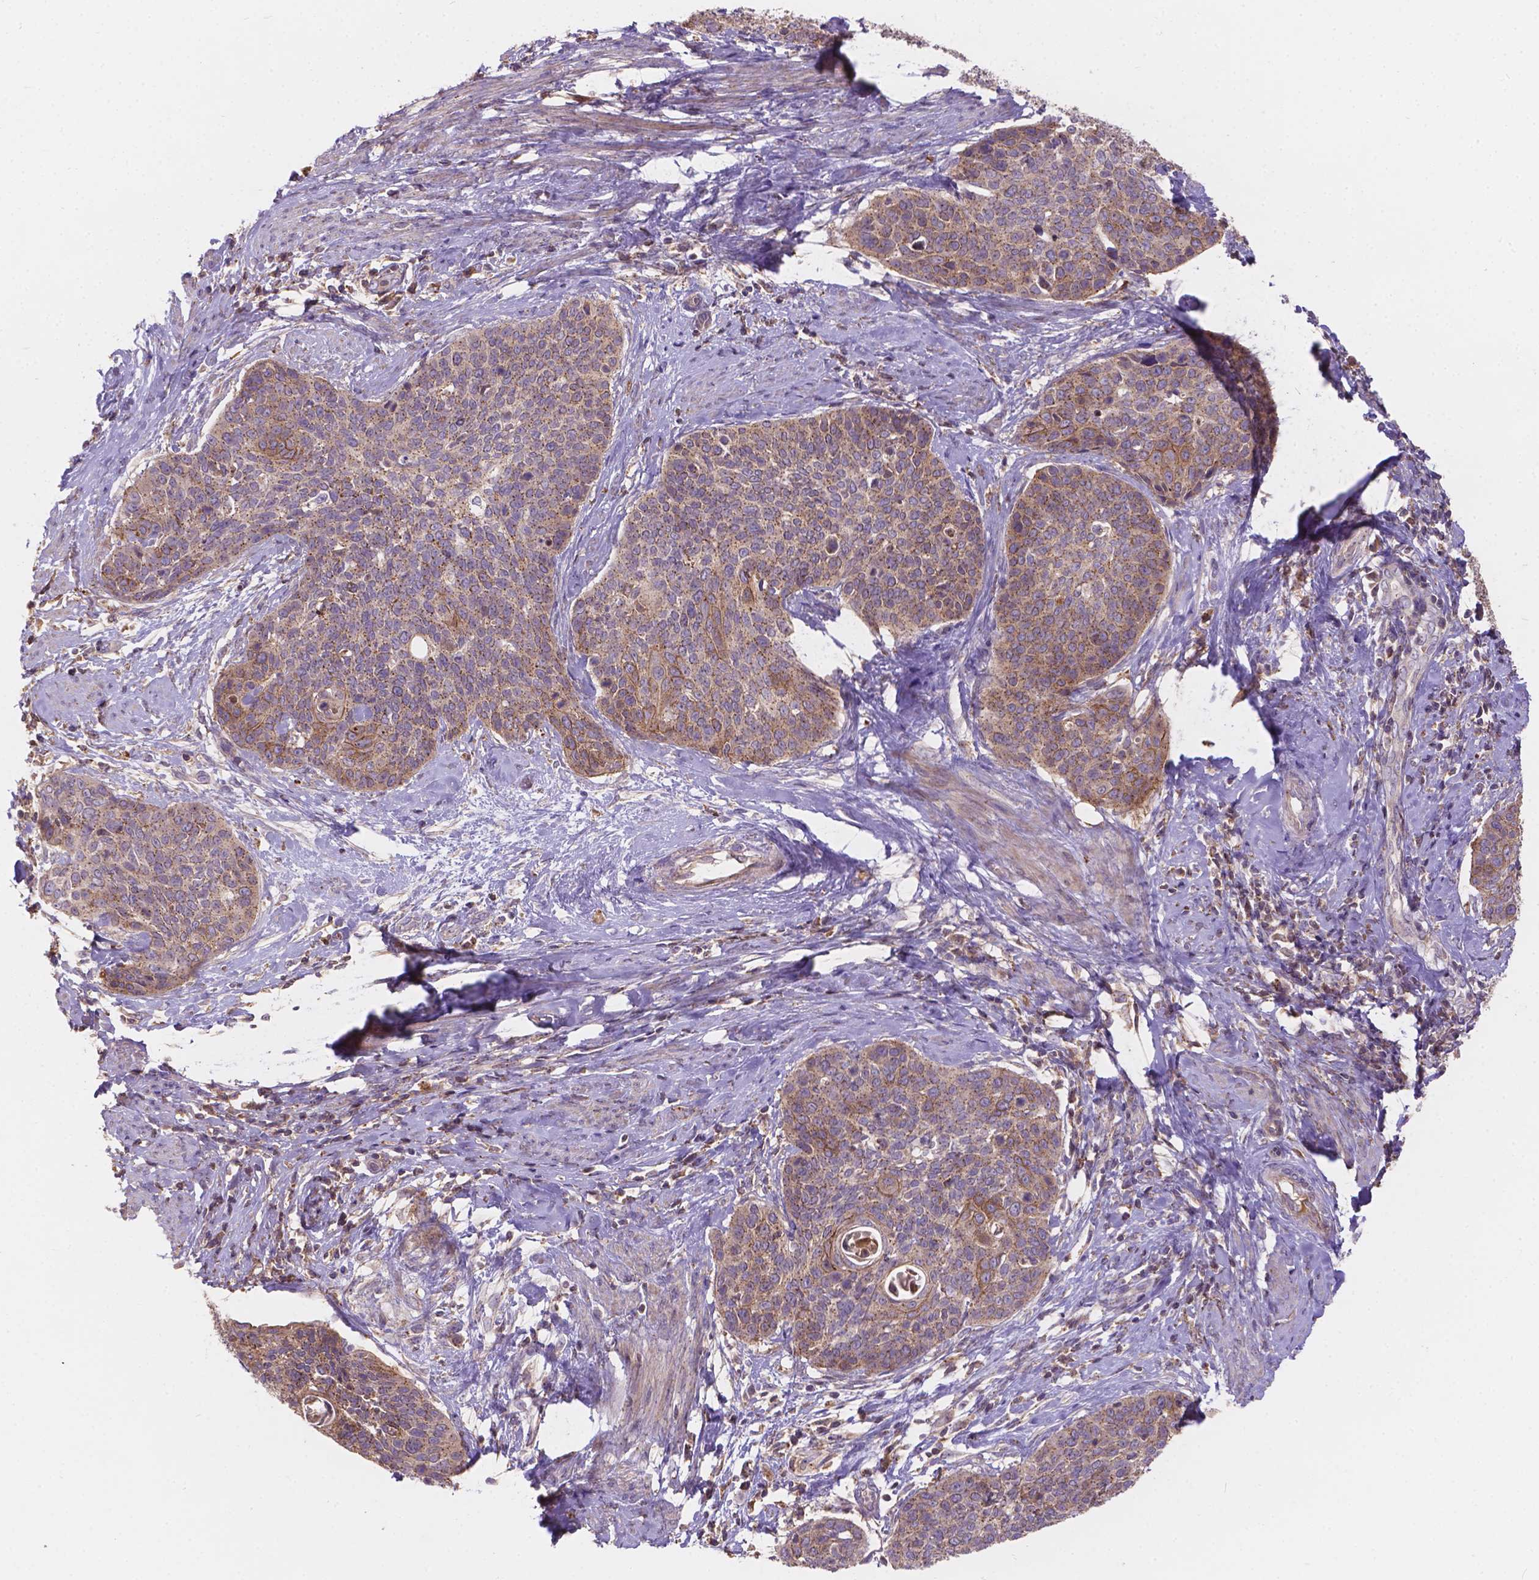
{"staining": {"intensity": "strong", "quantity": "<25%", "location": "cytoplasmic/membranous"}, "tissue": "cervical cancer", "cell_type": "Tumor cells", "image_type": "cancer", "snomed": [{"axis": "morphology", "description": "Squamous cell carcinoma, NOS"}, {"axis": "topography", "description": "Cervix"}], "caption": "Strong cytoplasmic/membranous positivity for a protein is present in approximately <25% of tumor cells of squamous cell carcinoma (cervical) using immunohistochemistry.", "gene": "CDK10", "patient": {"sex": "female", "age": 69}}